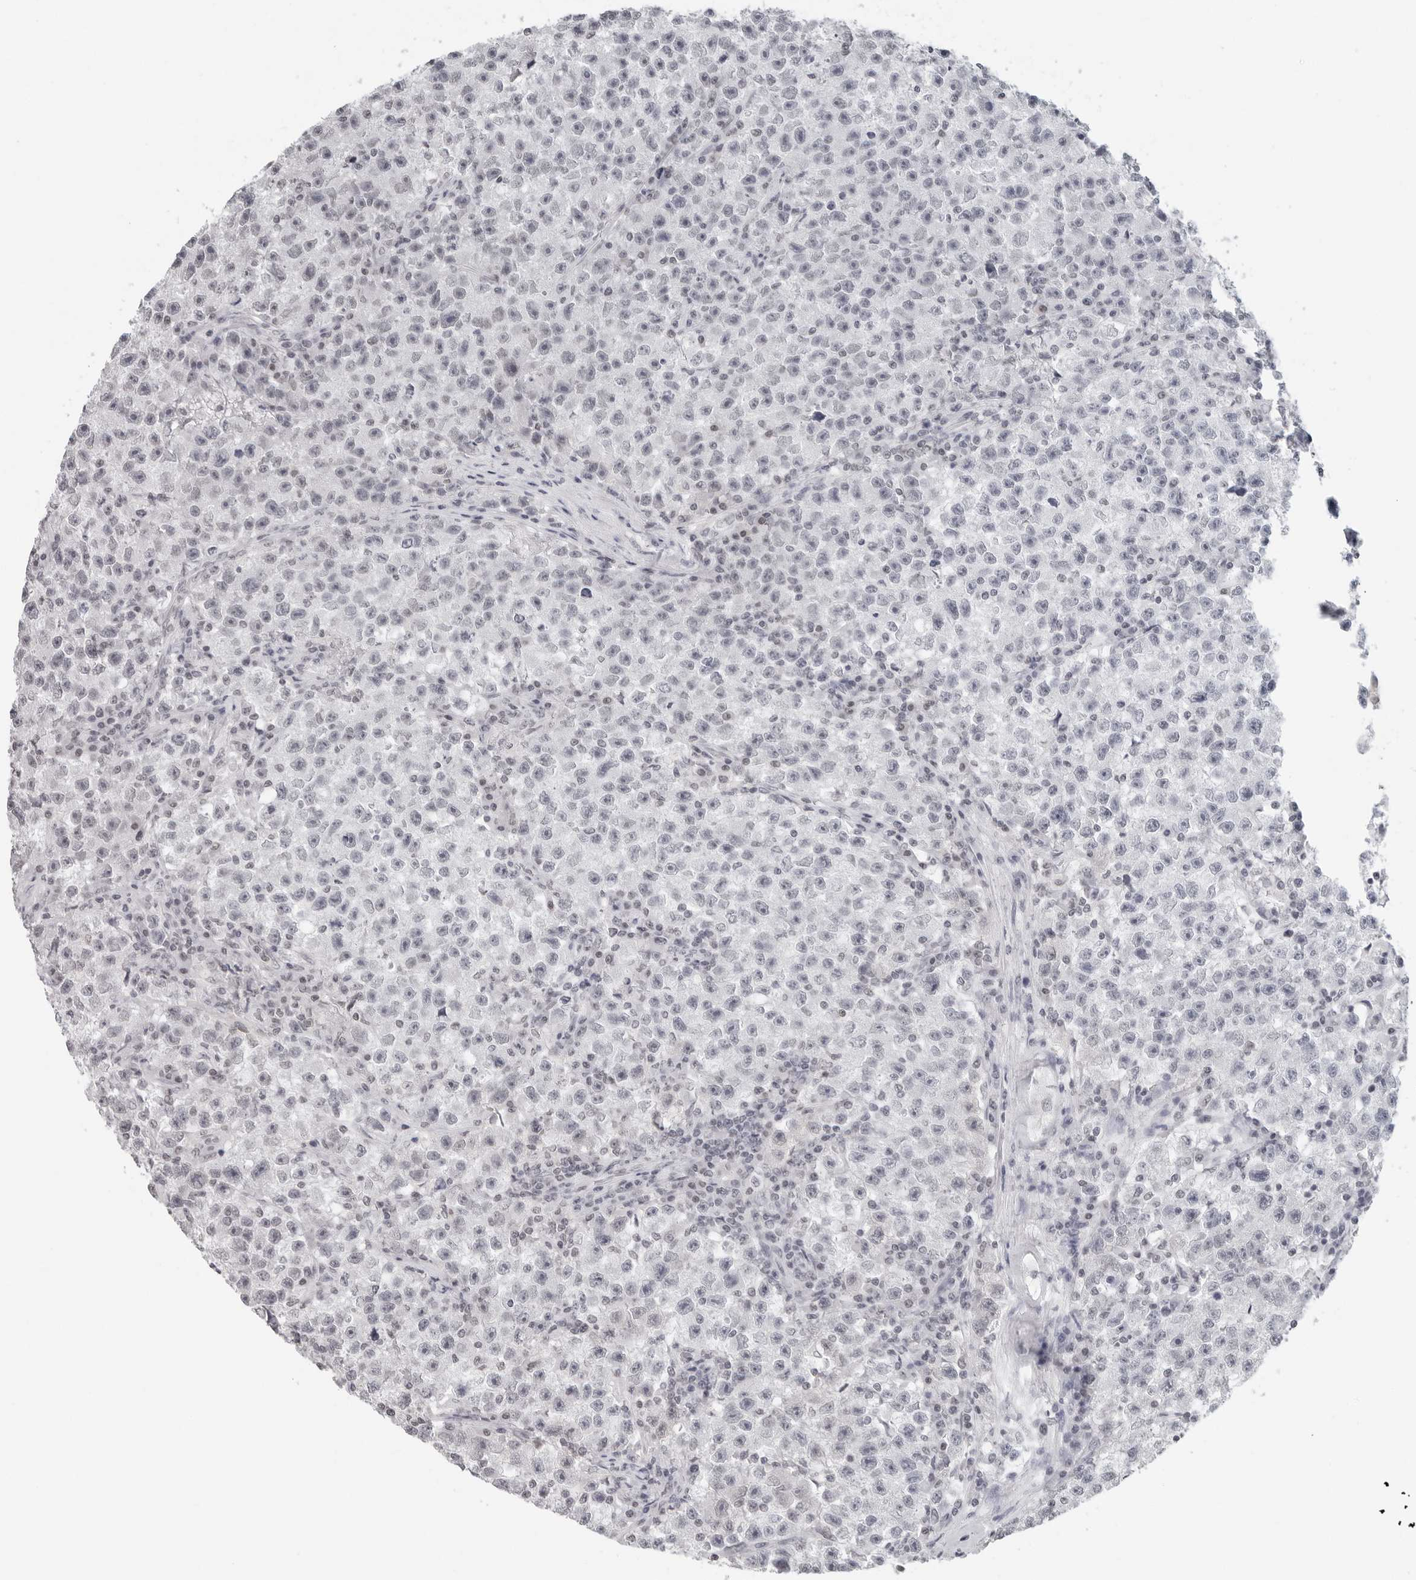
{"staining": {"intensity": "negative", "quantity": "none", "location": "none"}, "tissue": "testis cancer", "cell_type": "Tumor cells", "image_type": "cancer", "snomed": [{"axis": "morphology", "description": "Seminoma, NOS"}, {"axis": "topography", "description": "Testis"}], "caption": "Immunohistochemistry (IHC) of human testis seminoma shows no positivity in tumor cells.", "gene": "FLG2", "patient": {"sex": "male", "age": 22}}